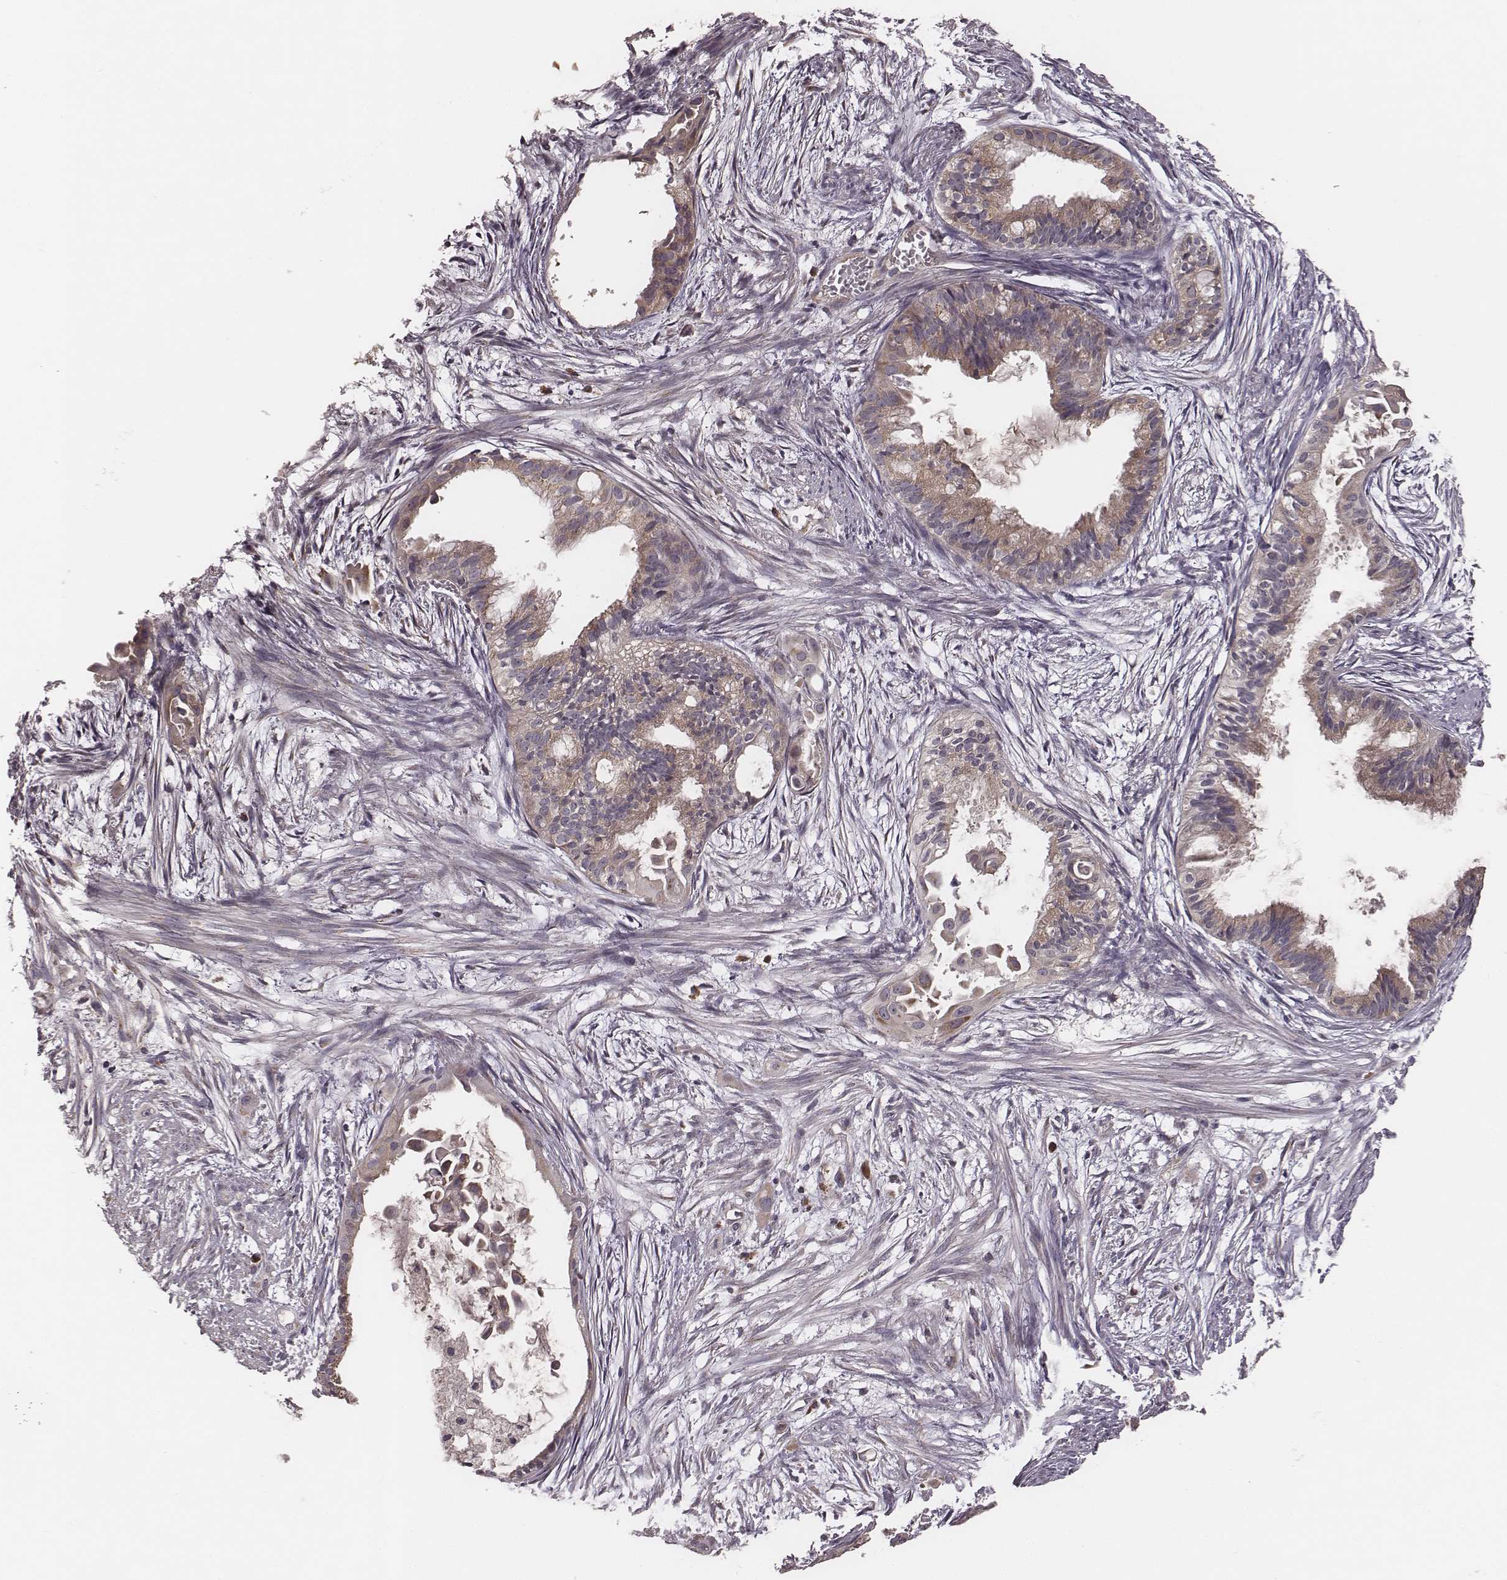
{"staining": {"intensity": "moderate", "quantity": "25%-75%", "location": "cytoplasmic/membranous"}, "tissue": "endometrial cancer", "cell_type": "Tumor cells", "image_type": "cancer", "snomed": [{"axis": "morphology", "description": "Adenocarcinoma, NOS"}, {"axis": "topography", "description": "Endometrium"}], "caption": "The immunohistochemical stain shows moderate cytoplasmic/membranous positivity in tumor cells of endometrial adenocarcinoma tissue.", "gene": "P2RX5", "patient": {"sex": "female", "age": 86}}